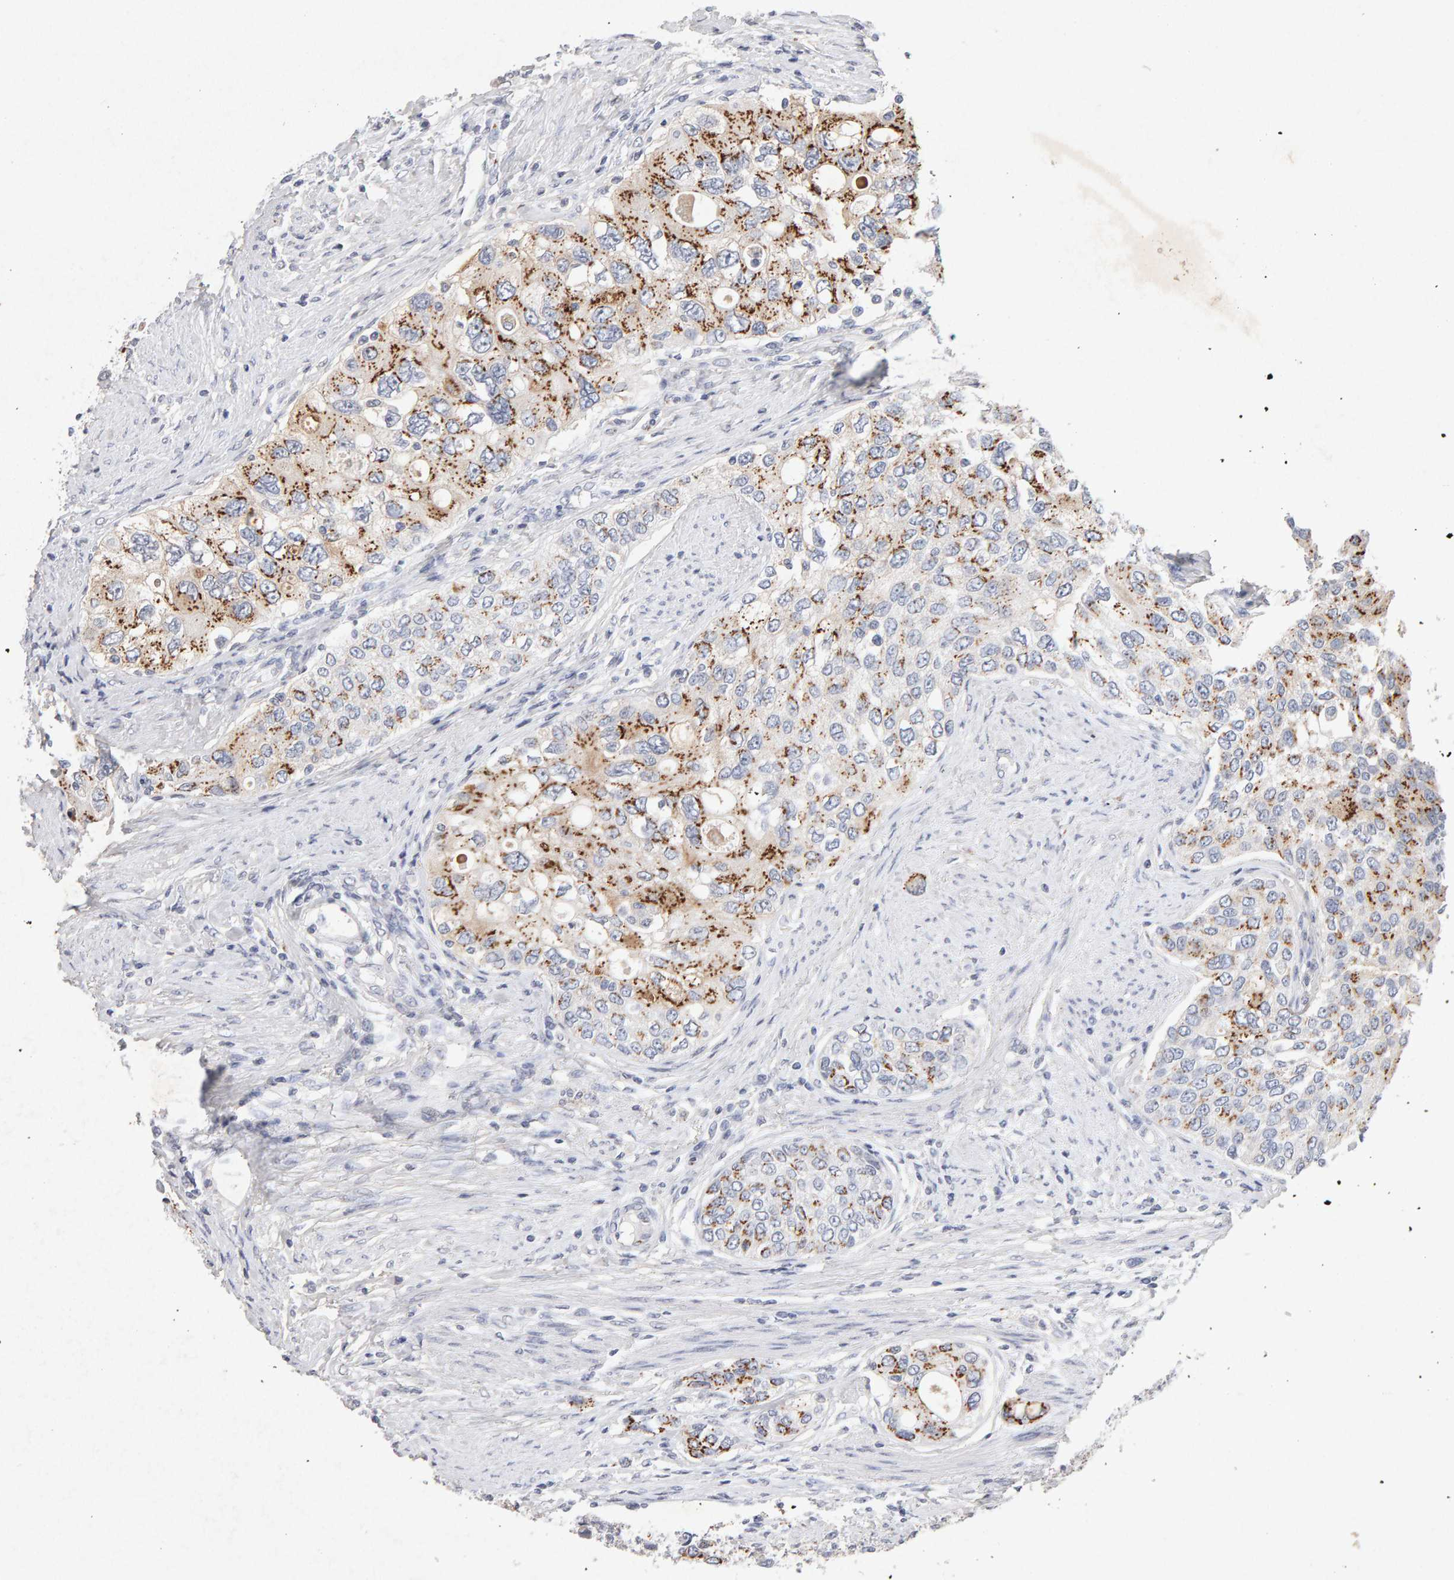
{"staining": {"intensity": "moderate", "quantity": ">75%", "location": "cytoplasmic/membranous"}, "tissue": "urothelial cancer", "cell_type": "Tumor cells", "image_type": "cancer", "snomed": [{"axis": "morphology", "description": "Urothelial carcinoma, High grade"}, {"axis": "topography", "description": "Urinary bladder"}], "caption": "Immunohistochemical staining of urothelial cancer exhibits medium levels of moderate cytoplasmic/membranous expression in about >75% of tumor cells. The staining was performed using DAB (3,3'-diaminobenzidine) to visualize the protein expression in brown, while the nuclei were stained in blue with hematoxylin (Magnification: 20x).", "gene": "PTPRM", "patient": {"sex": "female", "age": 56}}